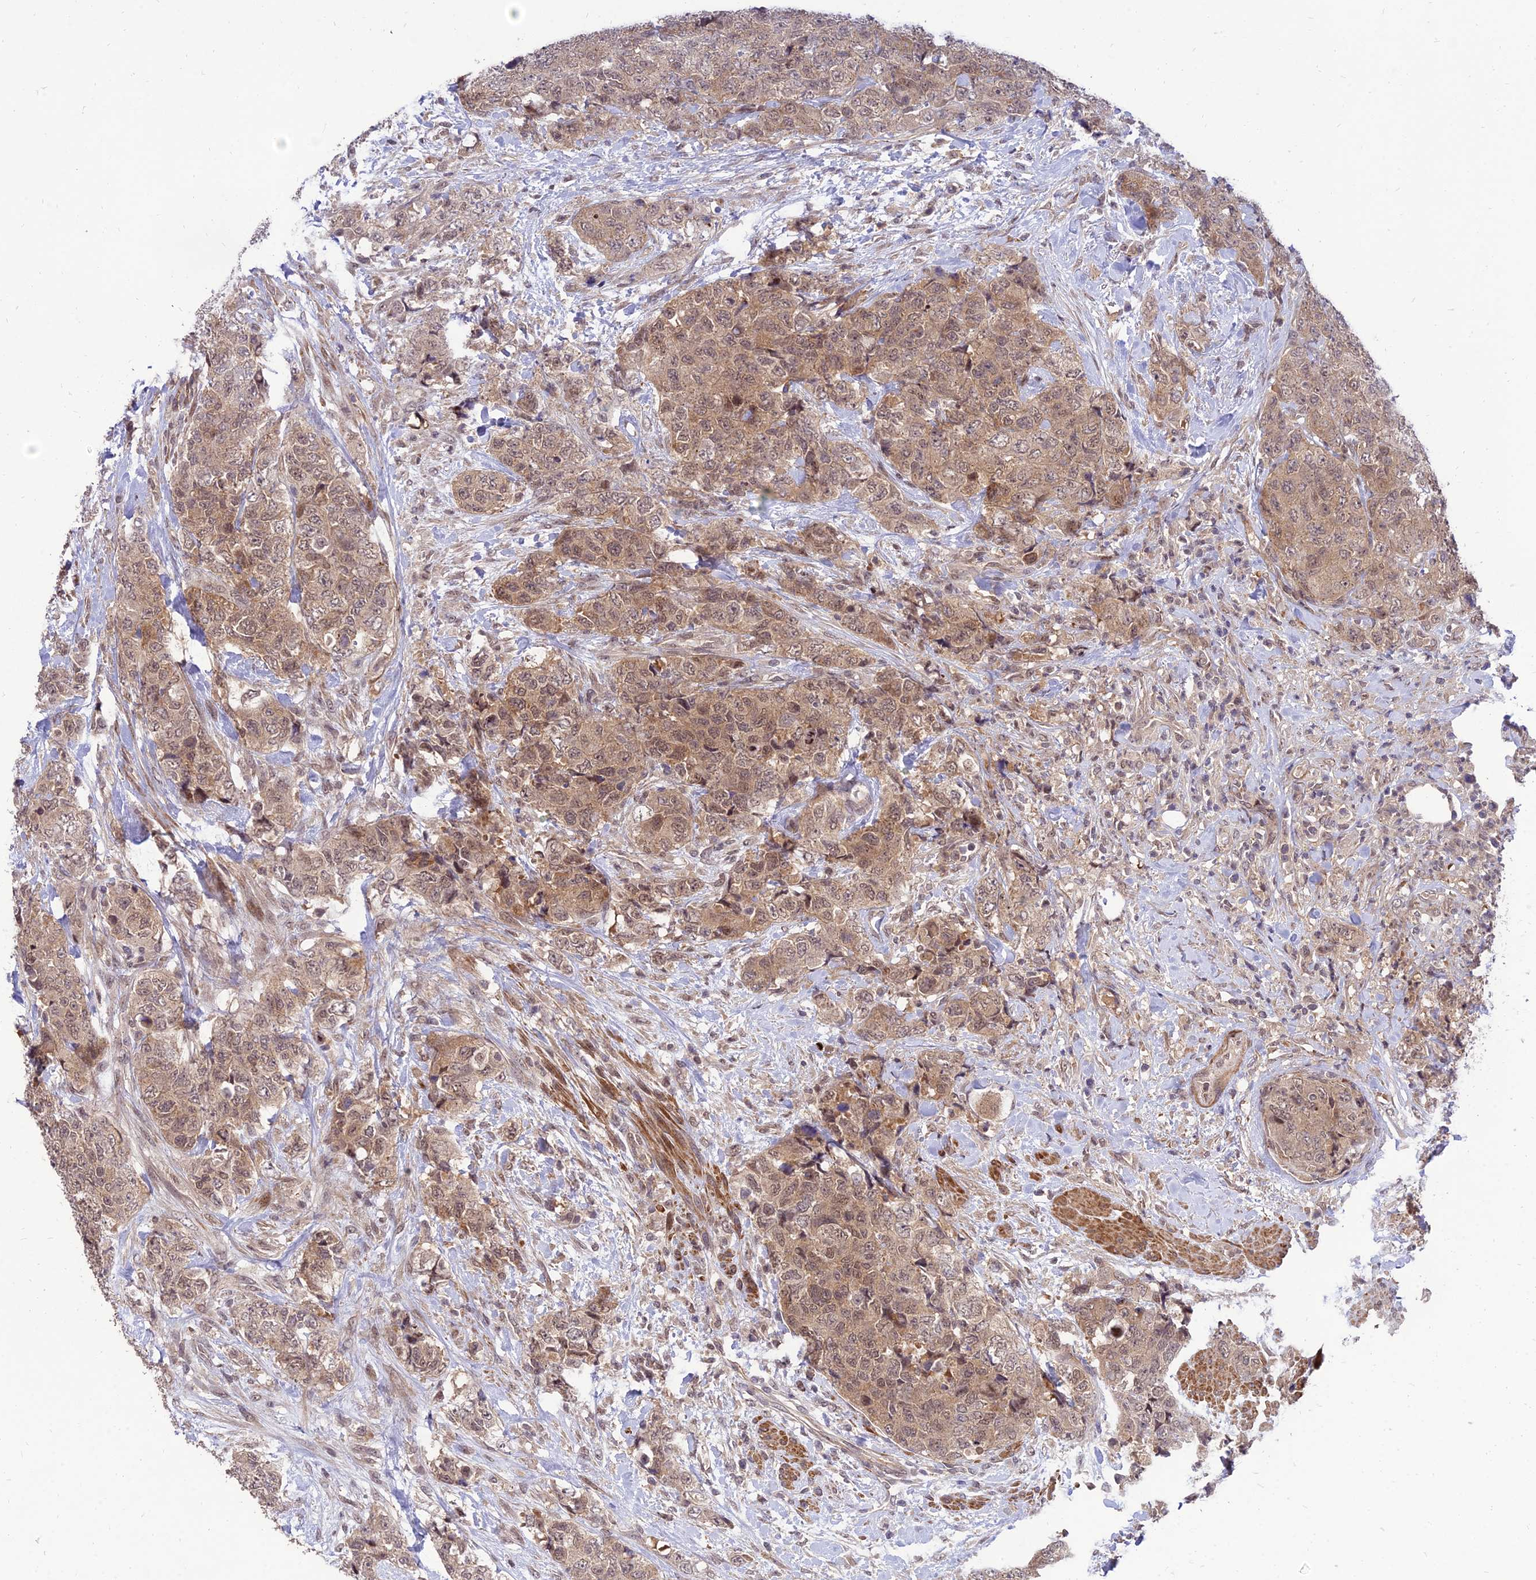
{"staining": {"intensity": "moderate", "quantity": ">75%", "location": "cytoplasmic/membranous,nuclear"}, "tissue": "urothelial cancer", "cell_type": "Tumor cells", "image_type": "cancer", "snomed": [{"axis": "morphology", "description": "Urothelial carcinoma, High grade"}, {"axis": "topography", "description": "Urinary bladder"}], "caption": "Urothelial cancer tissue demonstrates moderate cytoplasmic/membranous and nuclear expression in approximately >75% of tumor cells", "gene": "ZNF85", "patient": {"sex": "female", "age": 78}}